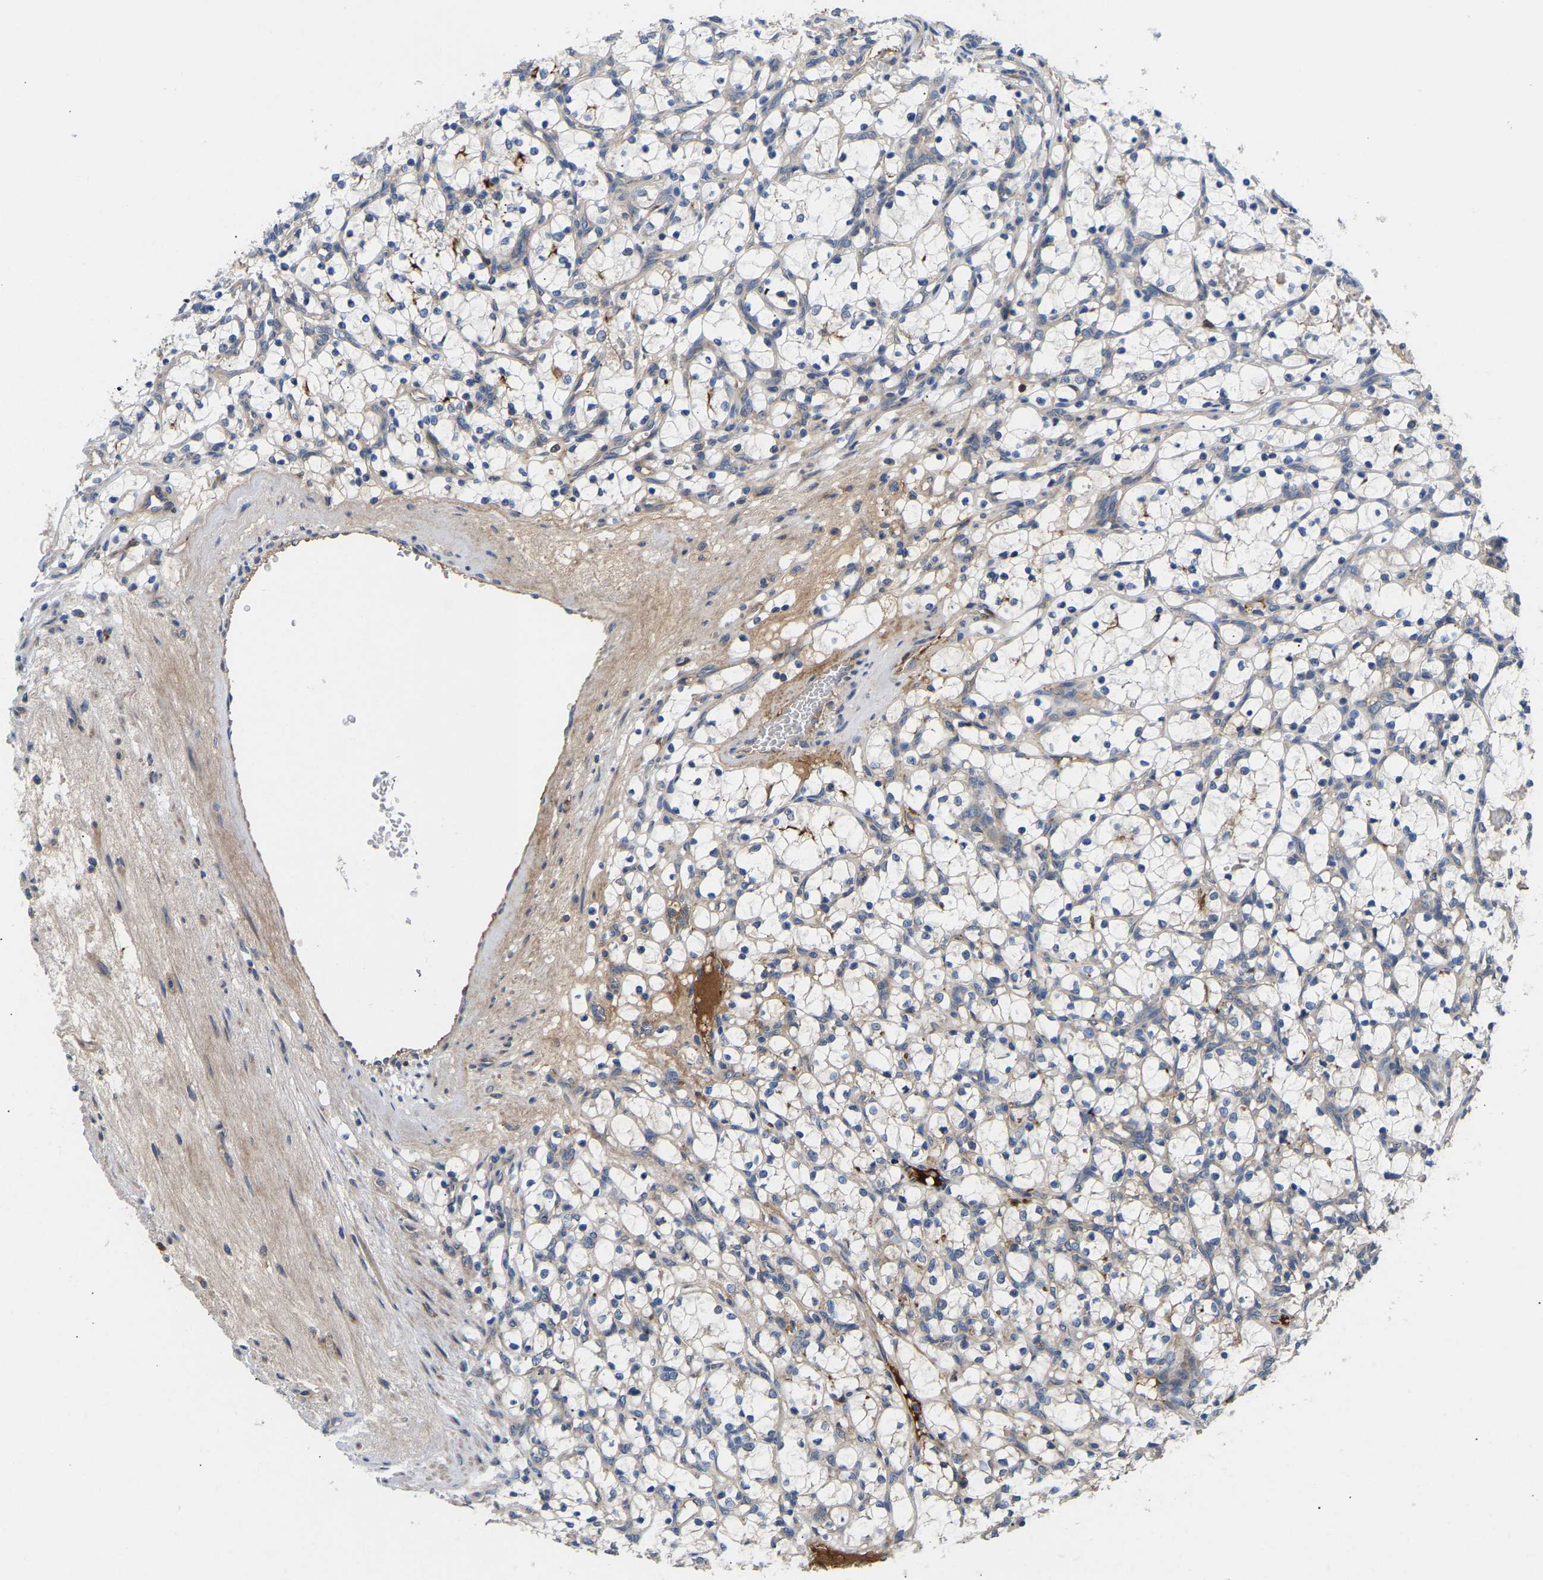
{"staining": {"intensity": "negative", "quantity": "none", "location": "none"}, "tissue": "renal cancer", "cell_type": "Tumor cells", "image_type": "cancer", "snomed": [{"axis": "morphology", "description": "Adenocarcinoma, NOS"}, {"axis": "topography", "description": "Kidney"}], "caption": "Immunohistochemistry (IHC) image of neoplastic tissue: human renal adenocarcinoma stained with DAB (3,3'-diaminobenzidine) reveals no significant protein staining in tumor cells. (Brightfield microscopy of DAB IHC at high magnification).", "gene": "AIMP2", "patient": {"sex": "female", "age": 69}}